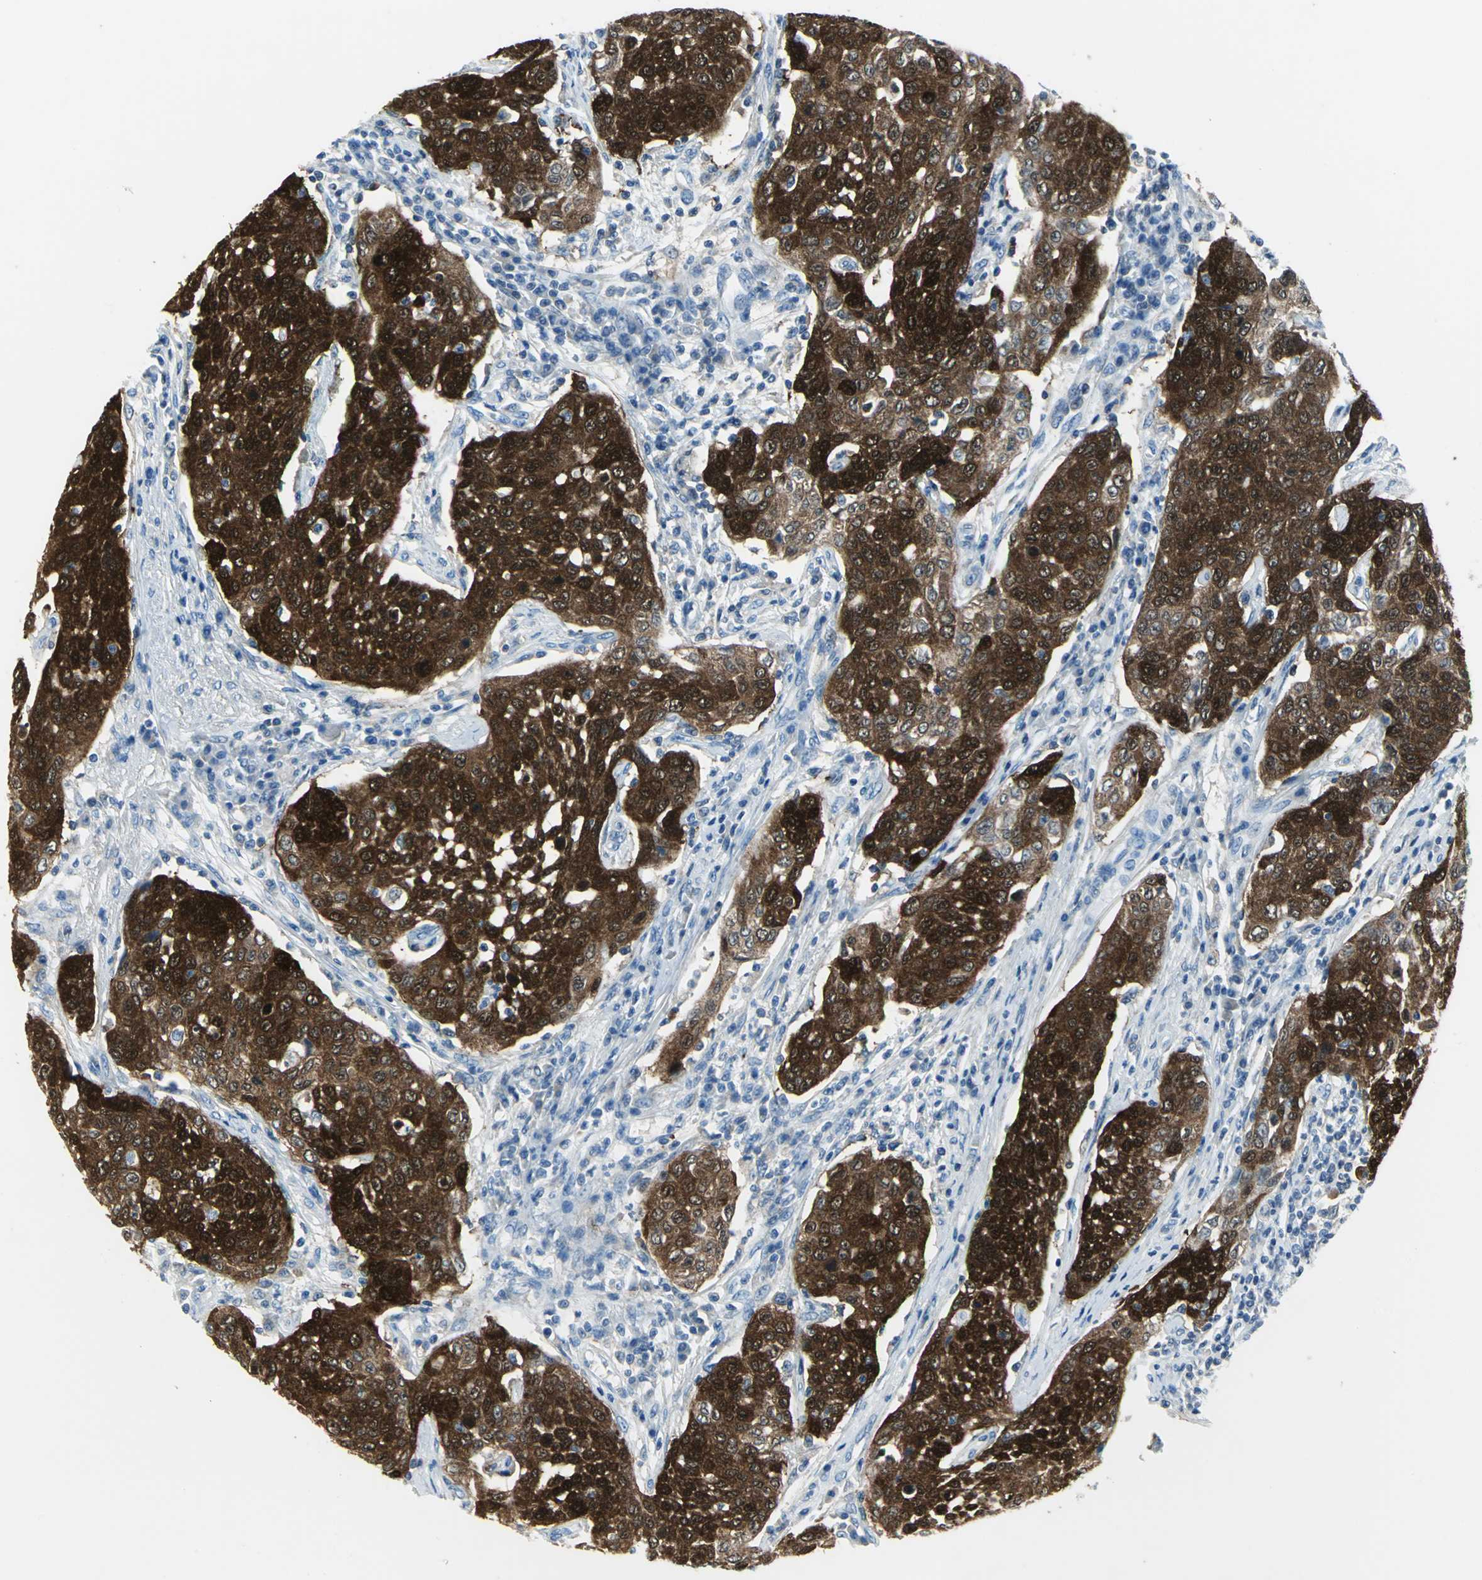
{"staining": {"intensity": "strong", "quantity": ">75%", "location": "cytoplasmic/membranous,nuclear"}, "tissue": "cervical cancer", "cell_type": "Tumor cells", "image_type": "cancer", "snomed": [{"axis": "morphology", "description": "Squamous cell carcinoma, NOS"}, {"axis": "topography", "description": "Cervix"}], "caption": "This is an image of immunohistochemistry (IHC) staining of squamous cell carcinoma (cervical), which shows strong staining in the cytoplasmic/membranous and nuclear of tumor cells.", "gene": "SFN", "patient": {"sex": "female", "age": 34}}